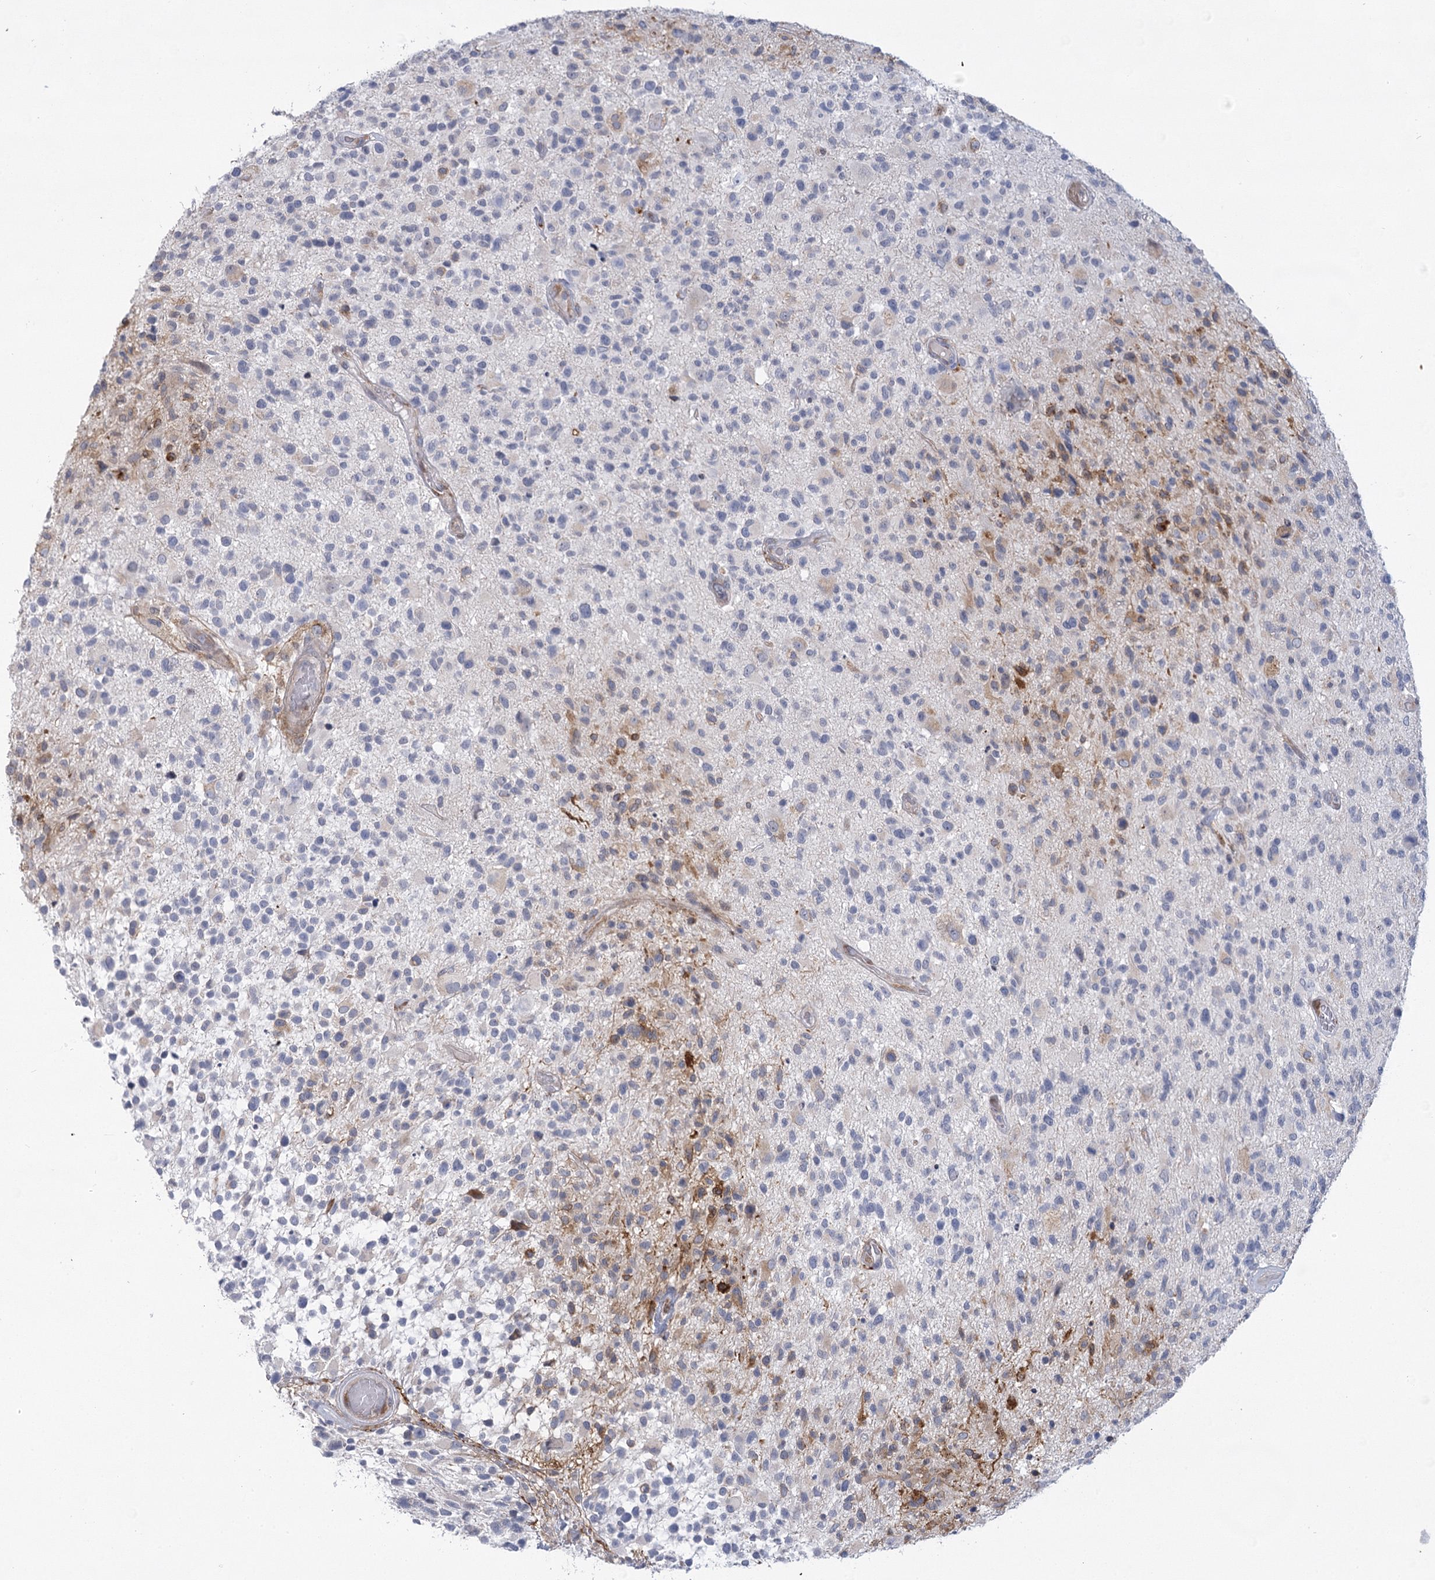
{"staining": {"intensity": "negative", "quantity": "none", "location": "none"}, "tissue": "glioma", "cell_type": "Tumor cells", "image_type": "cancer", "snomed": [{"axis": "morphology", "description": "Glioma, malignant, High grade"}, {"axis": "morphology", "description": "Glioblastoma, NOS"}, {"axis": "topography", "description": "Brain"}], "caption": "An immunohistochemistry (IHC) photomicrograph of glioma is shown. There is no staining in tumor cells of glioma.", "gene": "NCKAP5", "patient": {"sex": "male", "age": 60}}